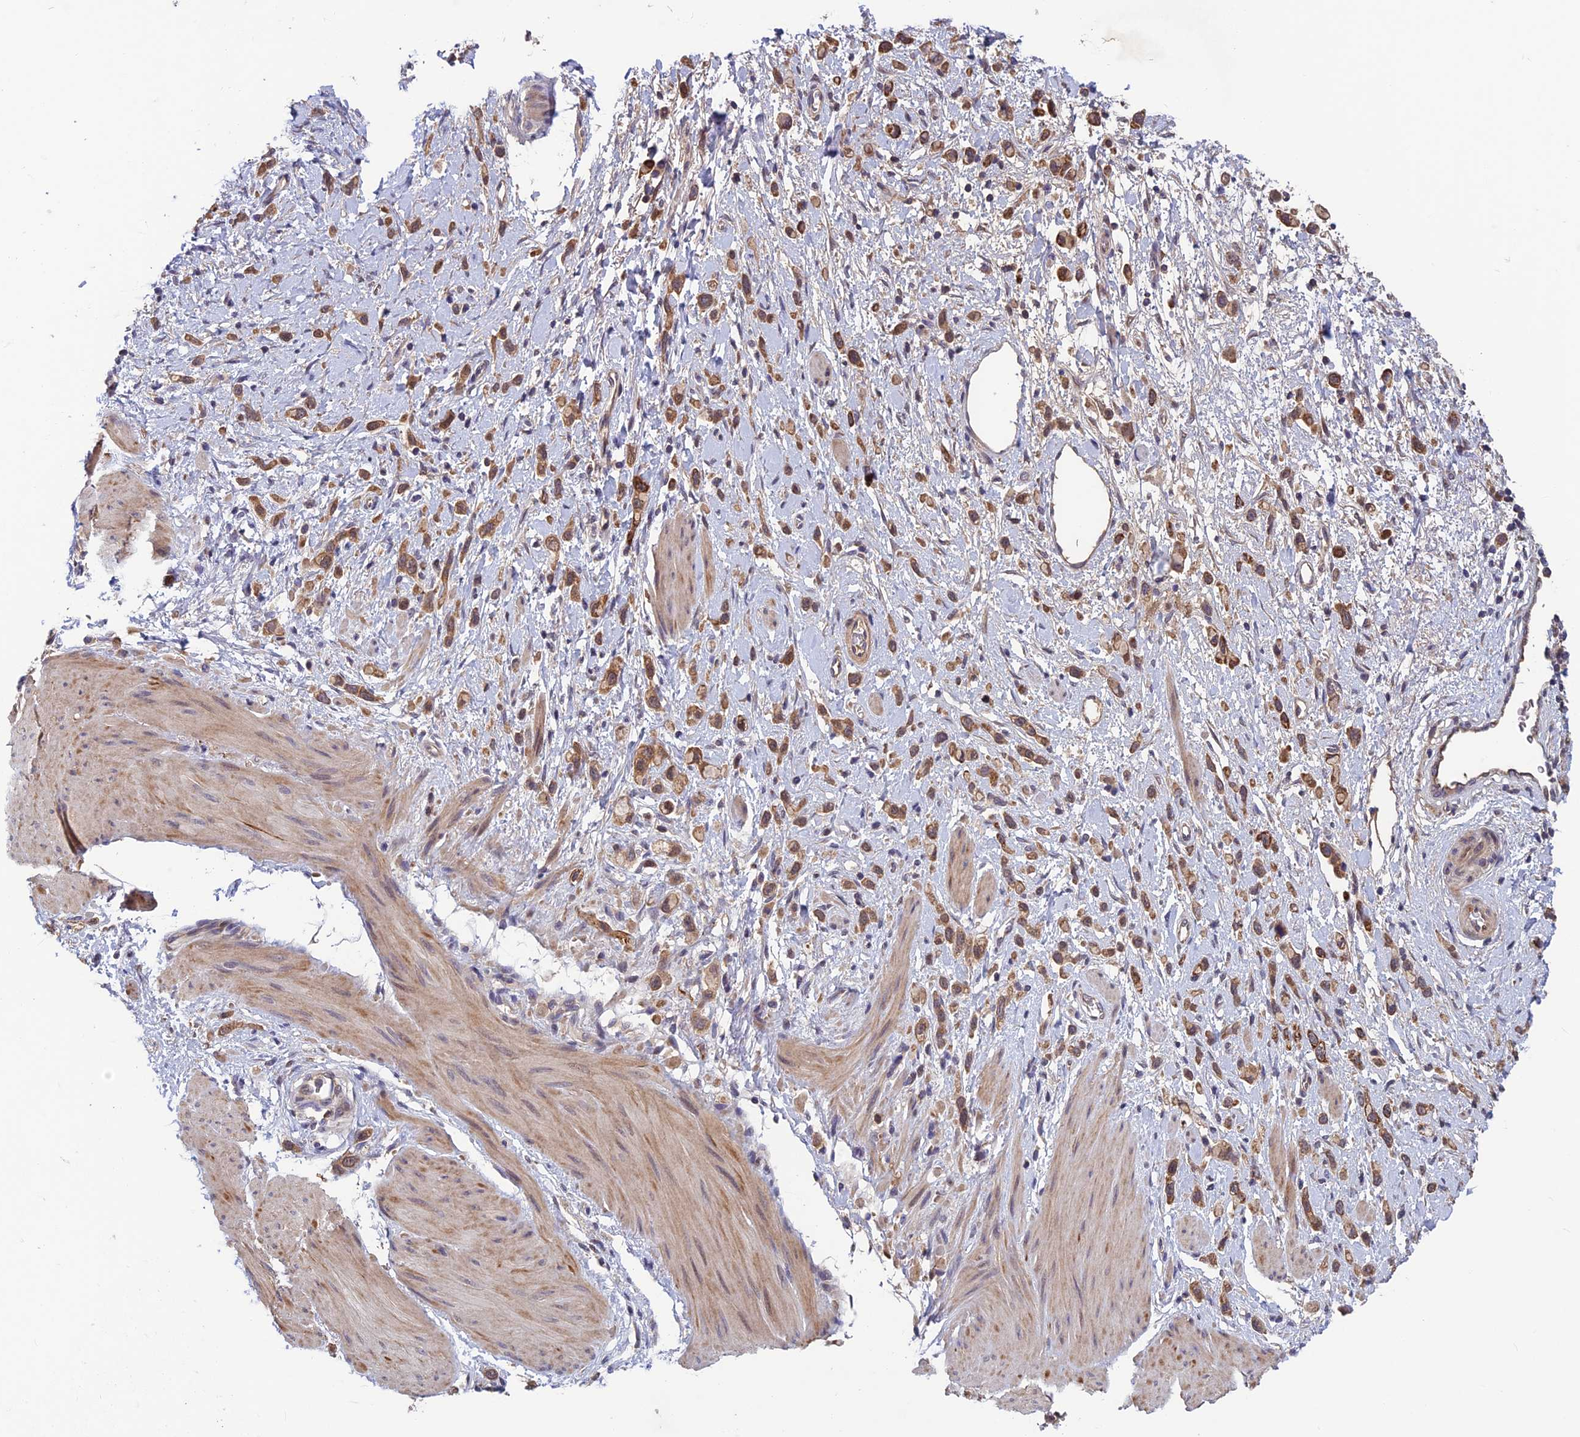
{"staining": {"intensity": "moderate", "quantity": ">75%", "location": "cytoplasmic/membranous"}, "tissue": "stomach cancer", "cell_type": "Tumor cells", "image_type": "cancer", "snomed": [{"axis": "morphology", "description": "Adenocarcinoma, NOS"}, {"axis": "topography", "description": "Stomach"}], "caption": "About >75% of tumor cells in stomach cancer (adenocarcinoma) reveal moderate cytoplasmic/membranous protein expression as visualized by brown immunohistochemical staining.", "gene": "CCDC15", "patient": {"sex": "female", "age": 65}}